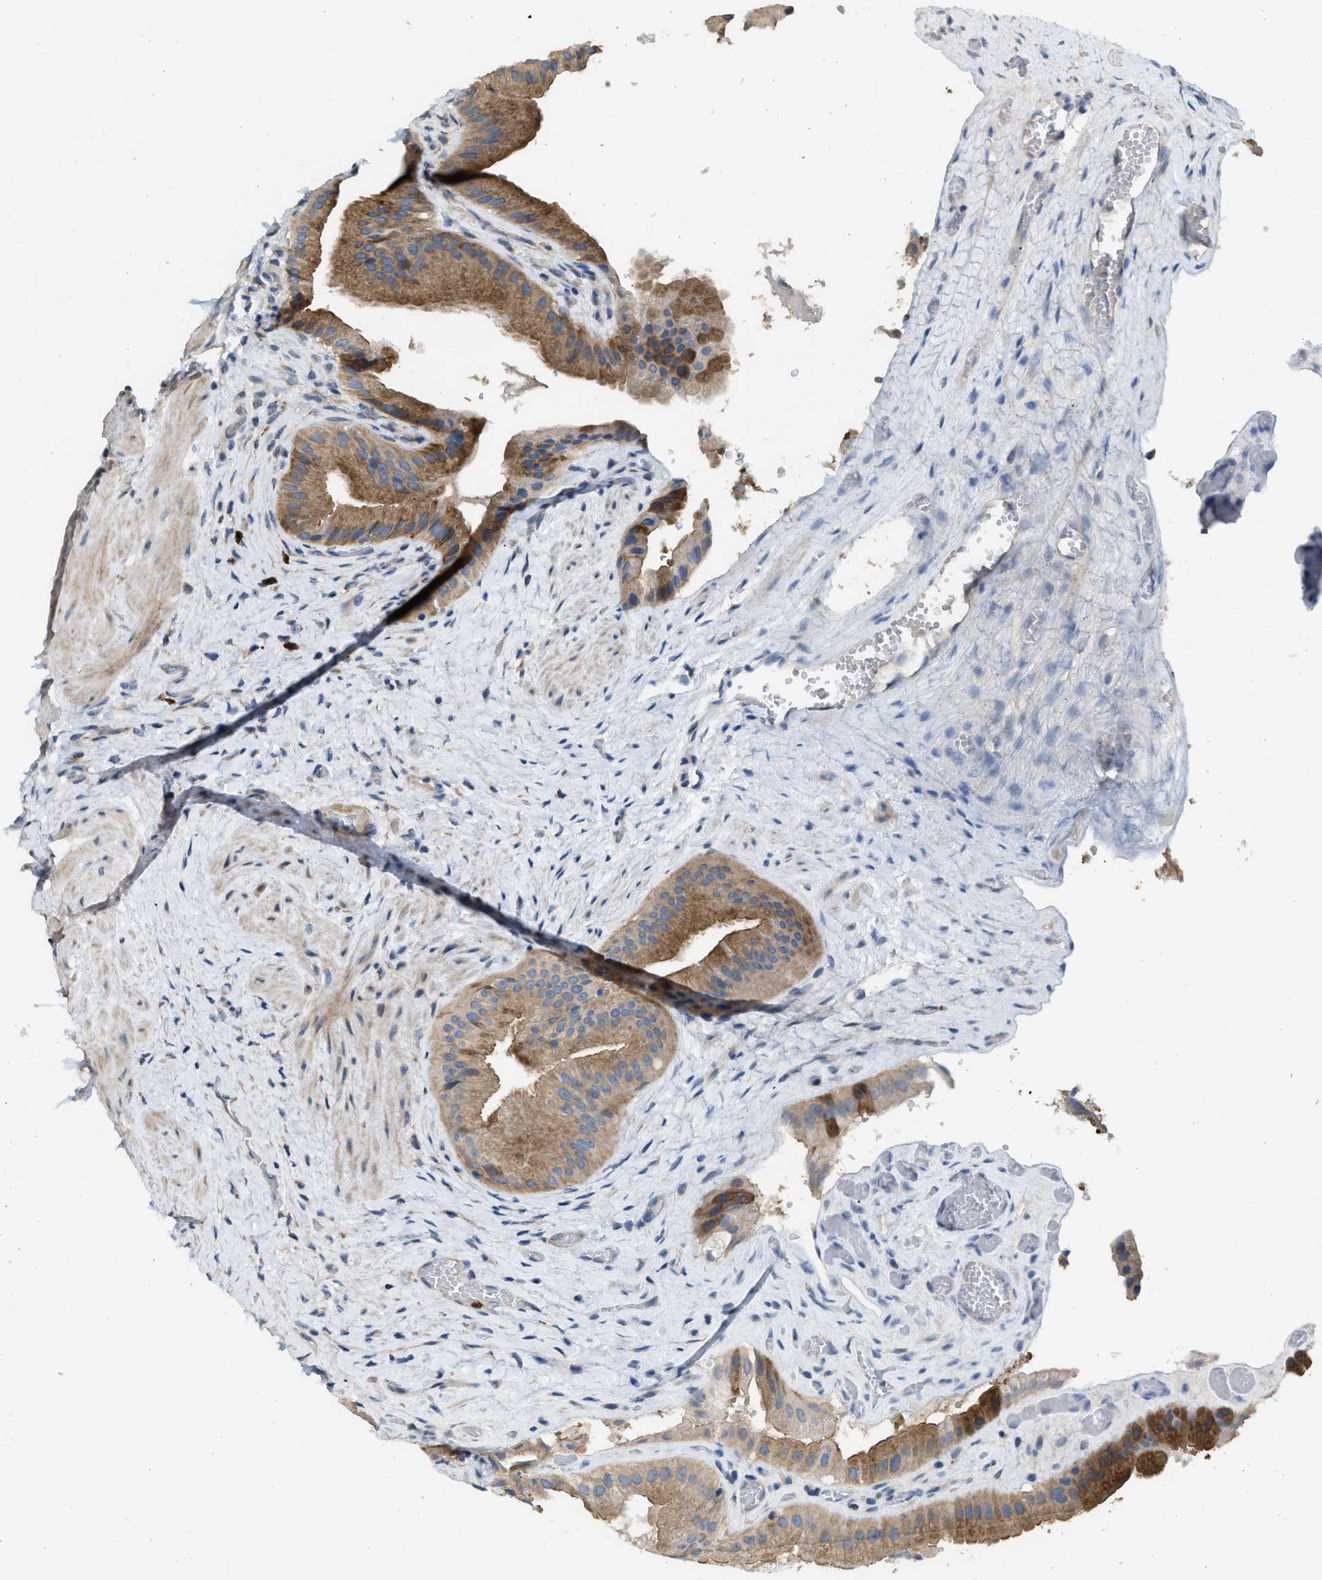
{"staining": {"intensity": "moderate", "quantity": ">75%", "location": "cytoplasmic/membranous"}, "tissue": "gallbladder", "cell_type": "Glandular cells", "image_type": "normal", "snomed": [{"axis": "morphology", "description": "Normal tissue, NOS"}, {"axis": "topography", "description": "Gallbladder"}], "caption": "Moderate cytoplasmic/membranous expression for a protein is seen in approximately >75% of glandular cells of benign gallbladder using immunohistochemistry.", "gene": "TMEM68", "patient": {"sex": "male", "age": 49}}